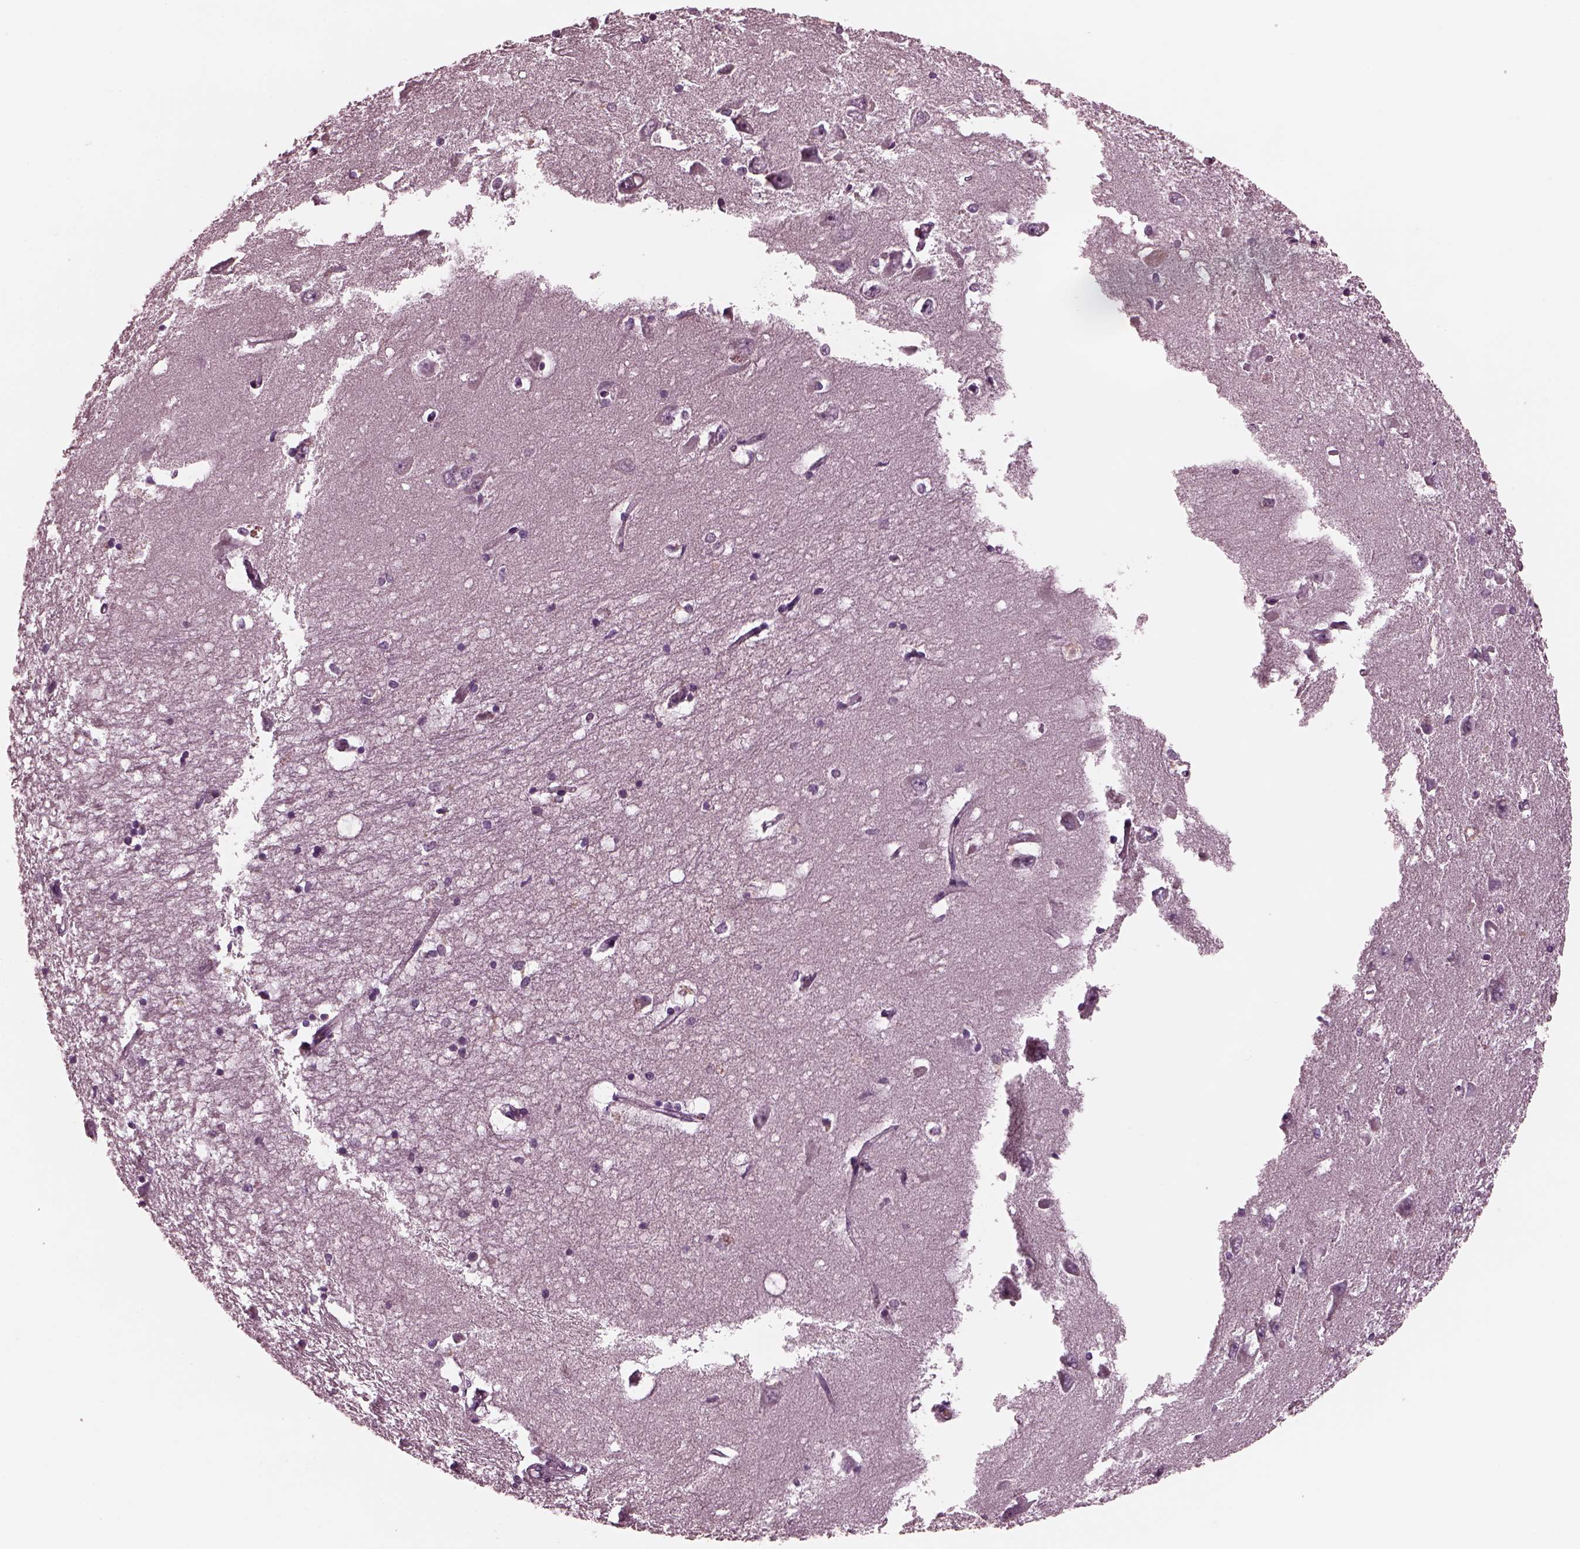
{"staining": {"intensity": "negative", "quantity": "none", "location": "none"}, "tissue": "hippocampus", "cell_type": "Glial cells", "image_type": "normal", "snomed": [{"axis": "morphology", "description": "Normal tissue, NOS"}, {"axis": "topography", "description": "Lateral ventricle wall"}, {"axis": "topography", "description": "Hippocampus"}], "caption": "Immunohistochemical staining of benign human hippocampus demonstrates no significant expression in glial cells.", "gene": "TUBG1", "patient": {"sex": "female", "age": 63}}